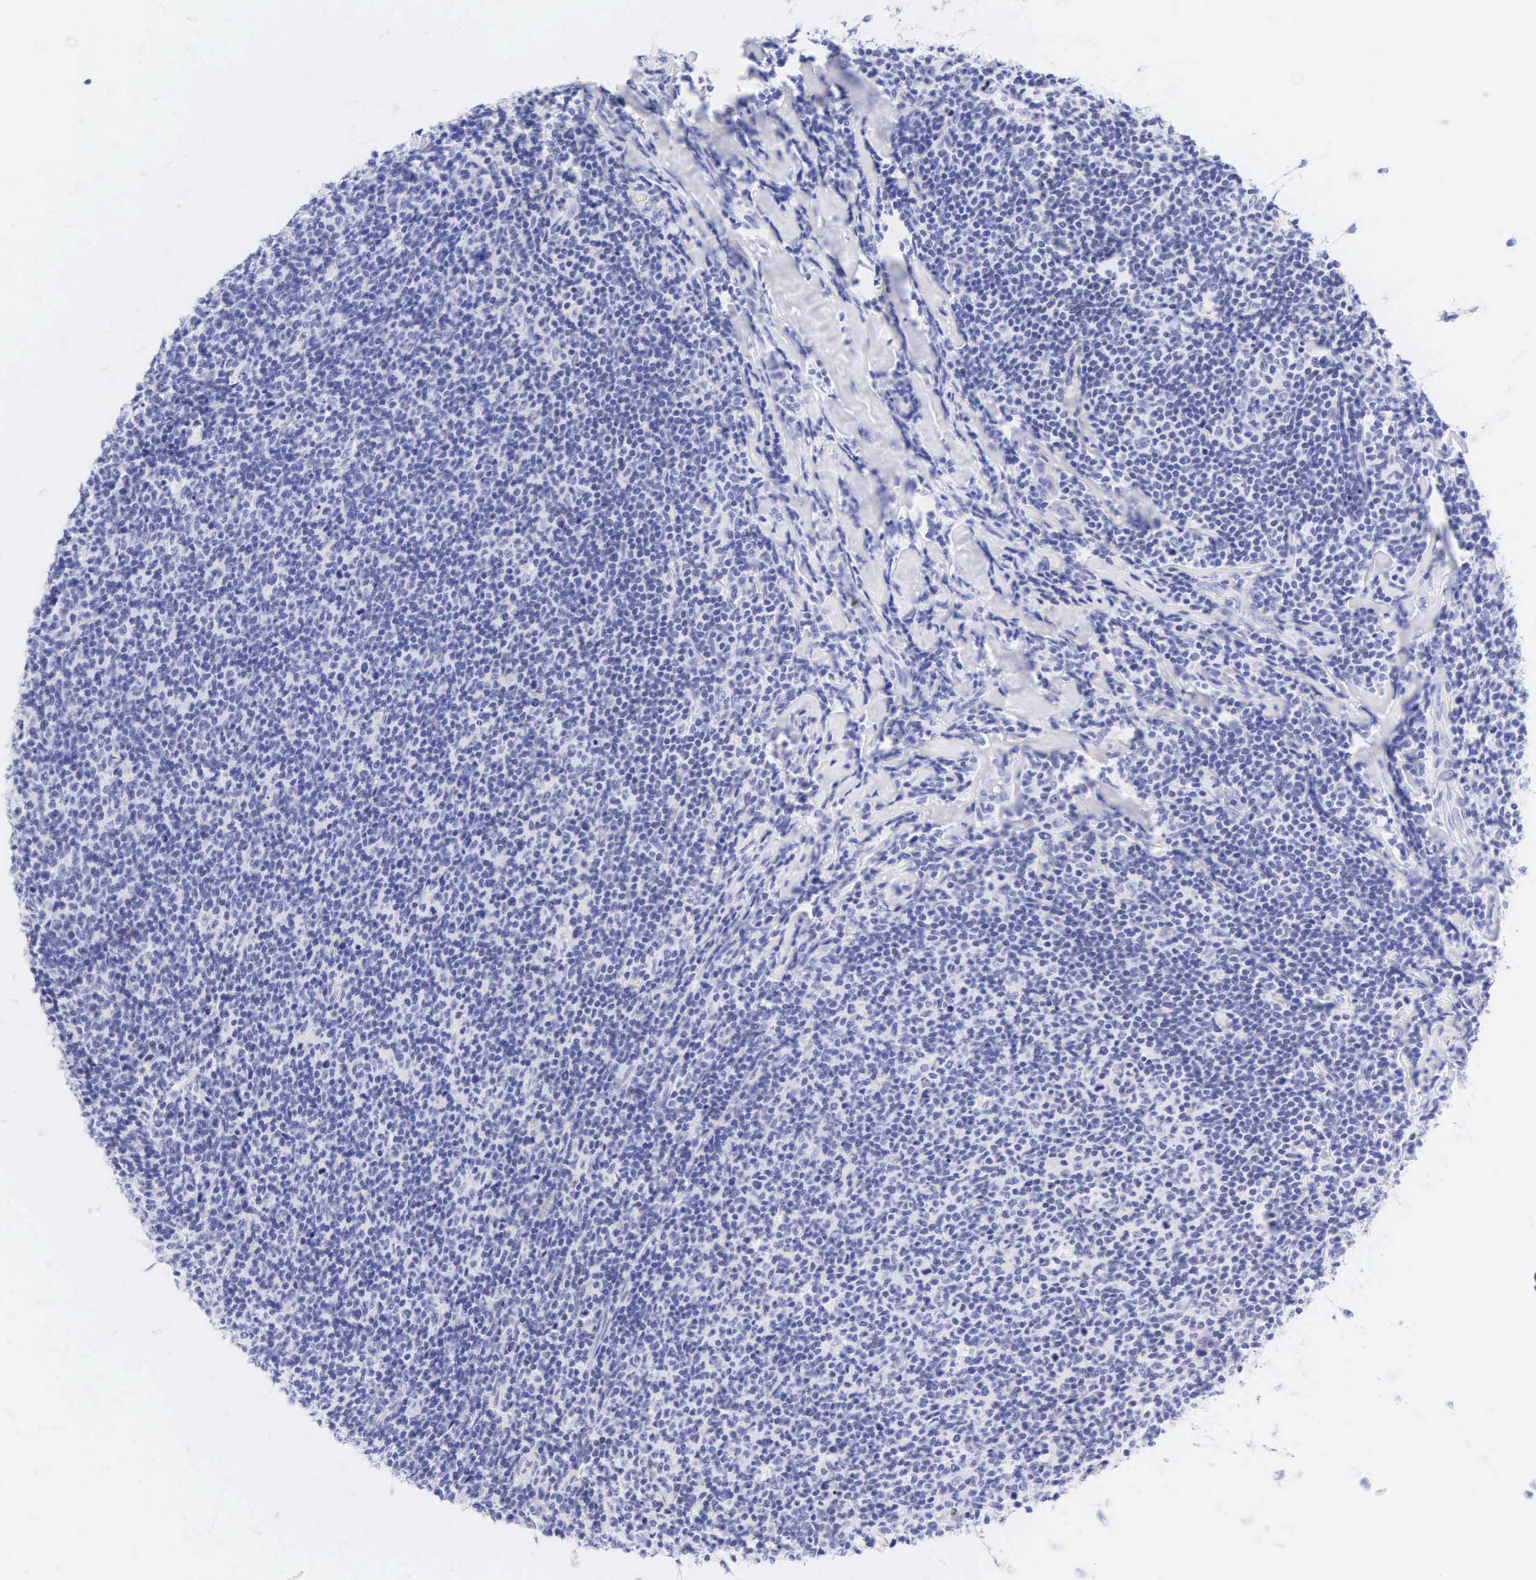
{"staining": {"intensity": "negative", "quantity": "none", "location": "none"}, "tissue": "lymphoma", "cell_type": "Tumor cells", "image_type": "cancer", "snomed": [{"axis": "morphology", "description": "Malignant lymphoma, non-Hodgkin's type, Low grade"}, {"axis": "topography", "description": "Lymph node"}], "caption": "Immunohistochemistry (IHC) of low-grade malignant lymphoma, non-Hodgkin's type demonstrates no positivity in tumor cells. (Immunohistochemistry, brightfield microscopy, high magnification).", "gene": "DES", "patient": {"sex": "male", "age": 74}}